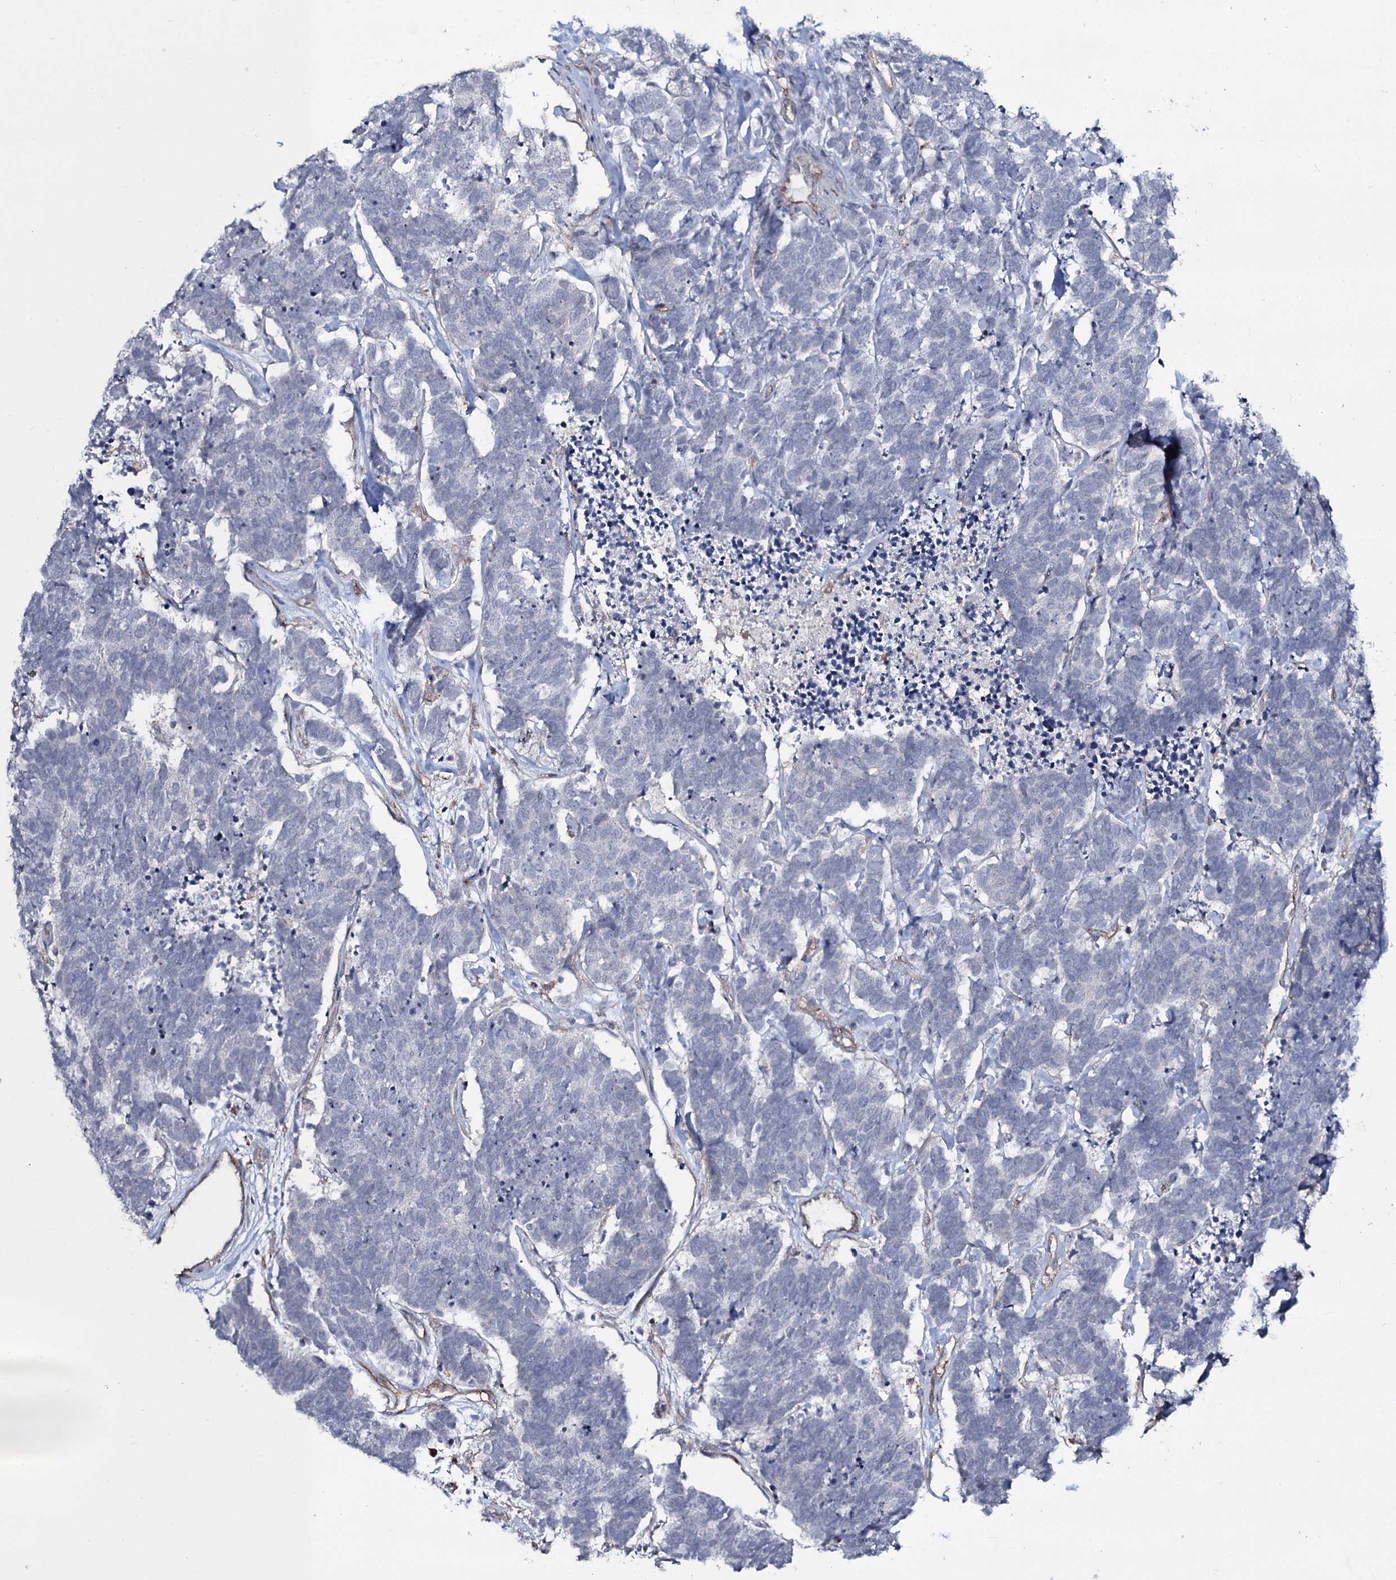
{"staining": {"intensity": "negative", "quantity": "none", "location": "none"}, "tissue": "carcinoid", "cell_type": "Tumor cells", "image_type": "cancer", "snomed": [{"axis": "morphology", "description": "Carcinoma, NOS"}, {"axis": "morphology", "description": "Carcinoid, malignant, NOS"}, {"axis": "topography", "description": "Urinary bladder"}], "caption": "Immunohistochemical staining of carcinoma displays no significant positivity in tumor cells.", "gene": "SNAP23", "patient": {"sex": "male", "age": 57}}